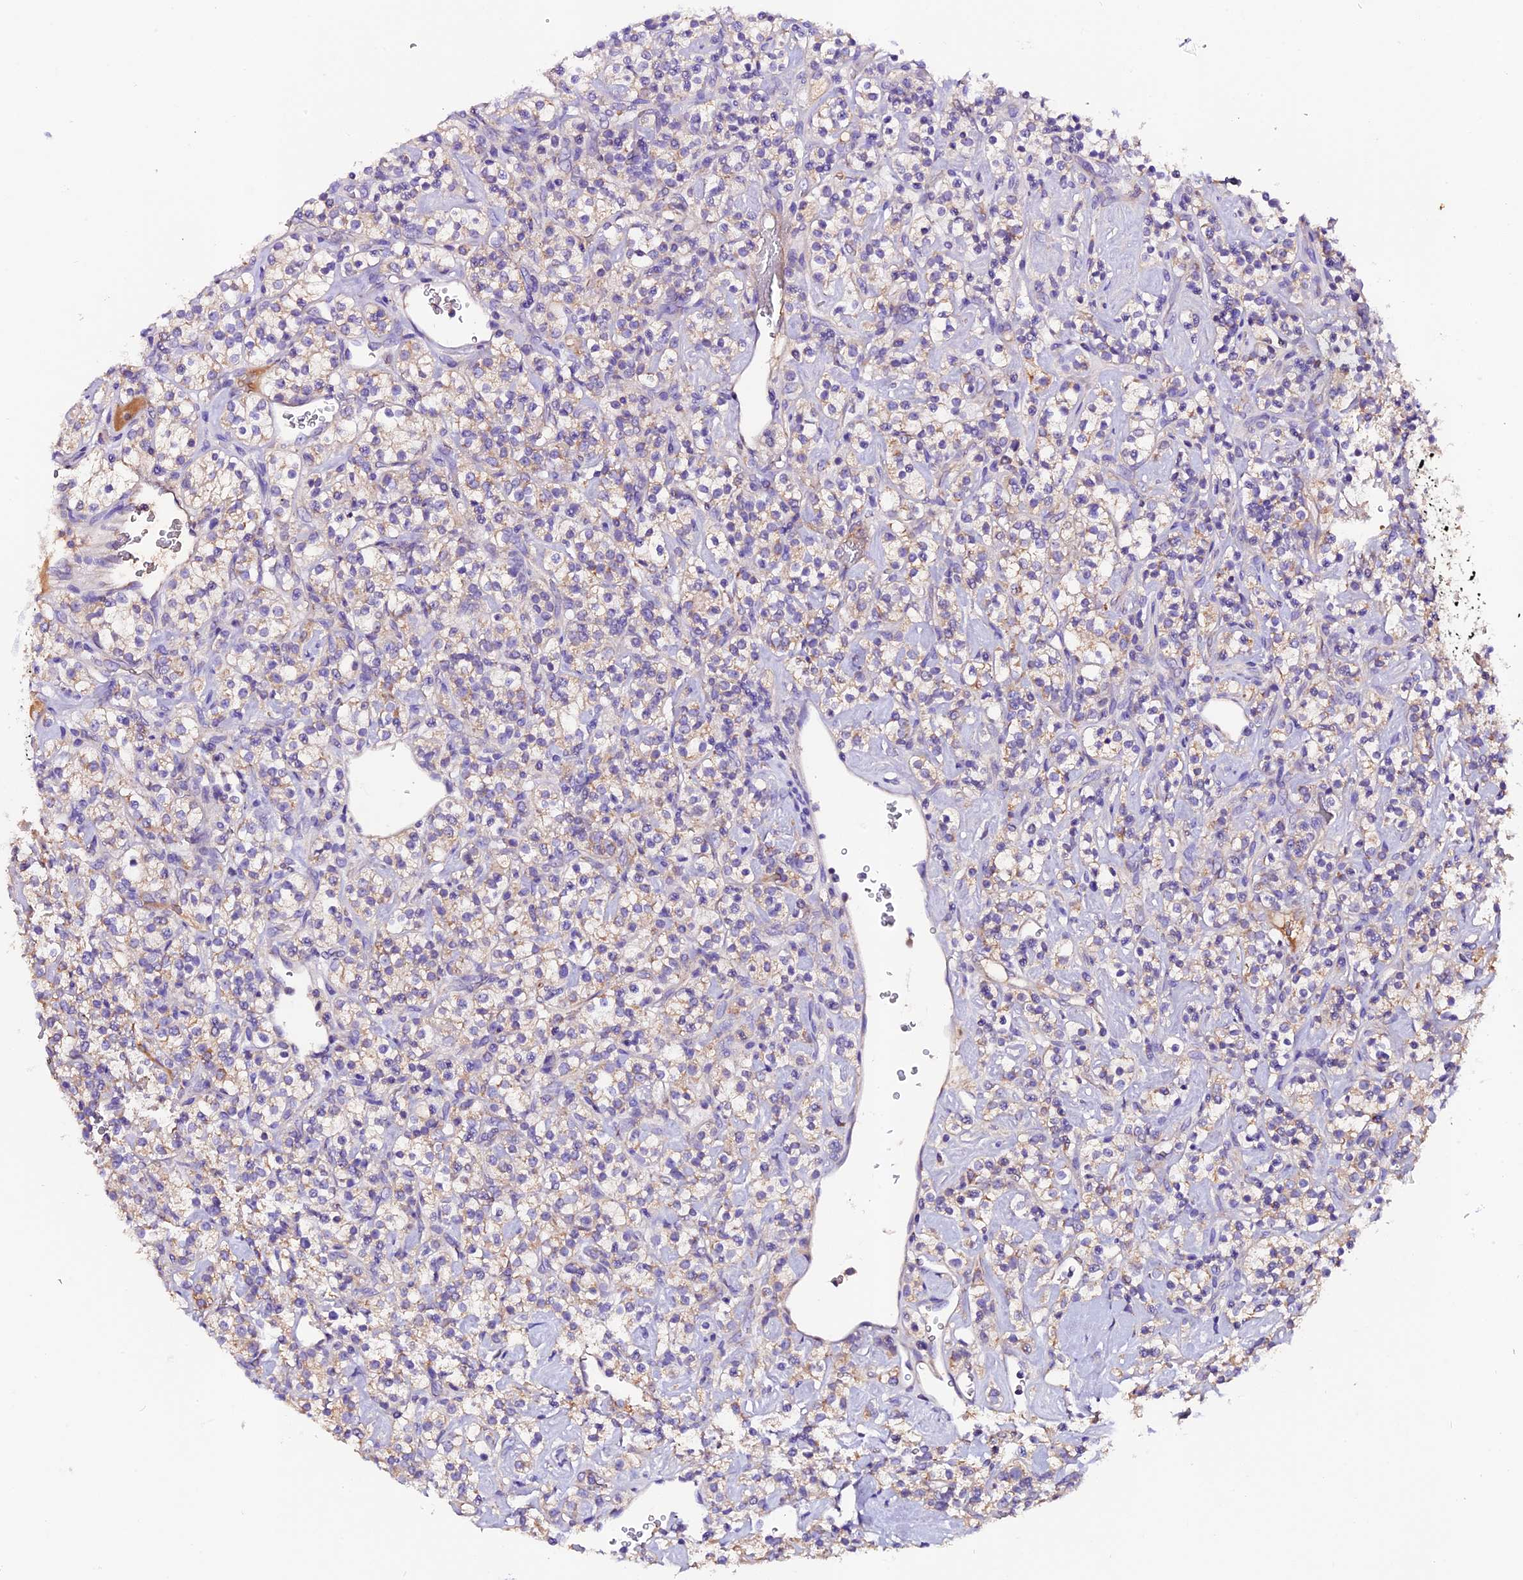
{"staining": {"intensity": "weak", "quantity": "<25%", "location": "cytoplasmic/membranous"}, "tissue": "renal cancer", "cell_type": "Tumor cells", "image_type": "cancer", "snomed": [{"axis": "morphology", "description": "Adenocarcinoma, NOS"}, {"axis": "topography", "description": "Kidney"}], "caption": "IHC micrograph of neoplastic tissue: adenocarcinoma (renal) stained with DAB demonstrates no significant protein positivity in tumor cells.", "gene": "SIX5", "patient": {"sex": "male", "age": 77}}